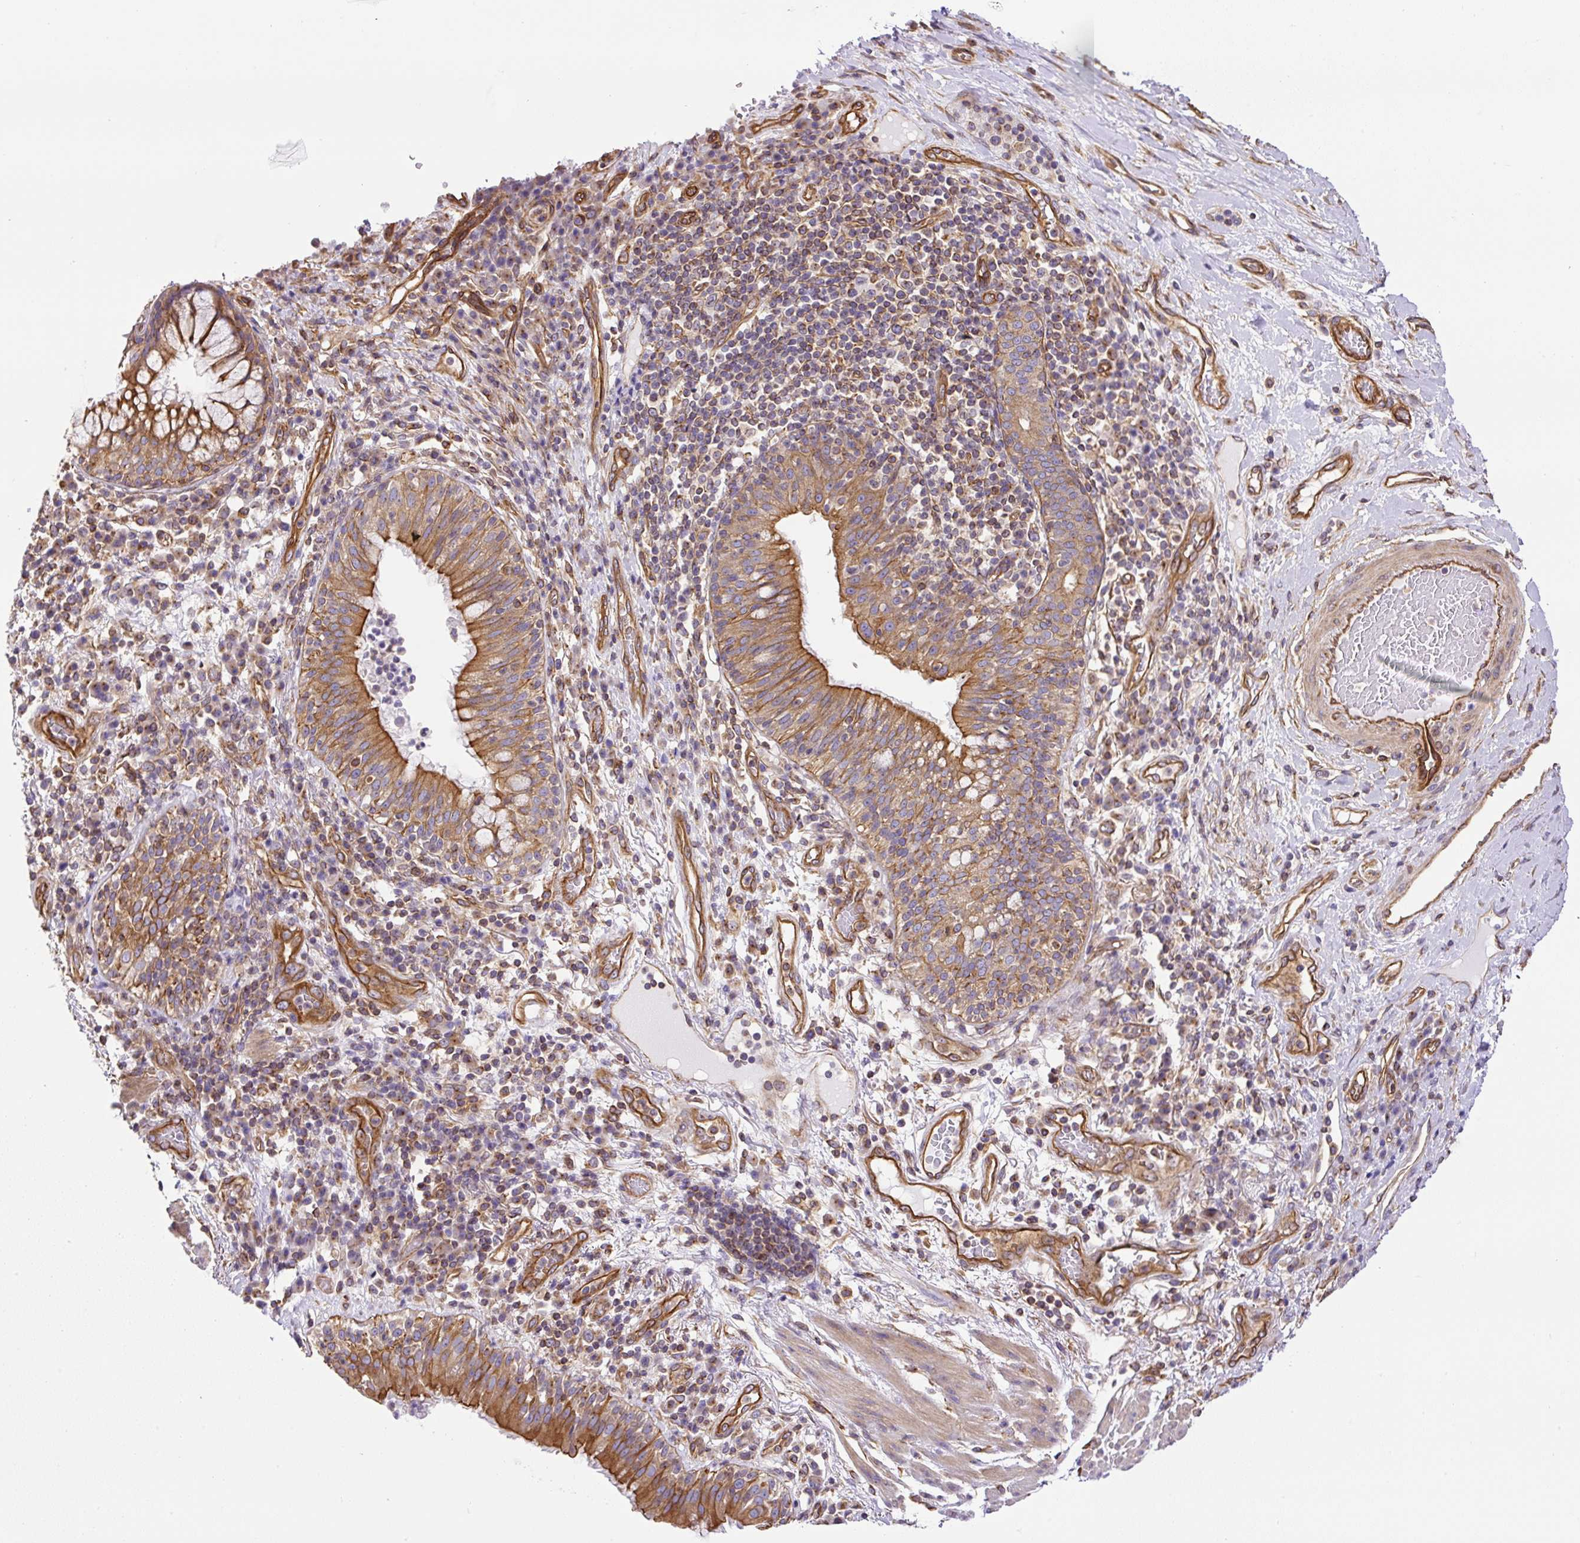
{"staining": {"intensity": "moderate", "quantity": ">75%", "location": "cytoplasmic/membranous"}, "tissue": "bronchus", "cell_type": "Respiratory epithelial cells", "image_type": "normal", "snomed": [{"axis": "morphology", "description": "Normal tissue, NOS"}, {"axis": "topography", "description": "Cartilage tissue"}, {"axis": "topography", "description": "Bronchus"}], "caption": "Bronchus stained for a protein (brown) reveals moderate cytoplasmic/membranous positive staining in about >75% of respiratory epithelial cells.", "gene": "DCTN1", "patient": {"sex": "male", "age": 56}}